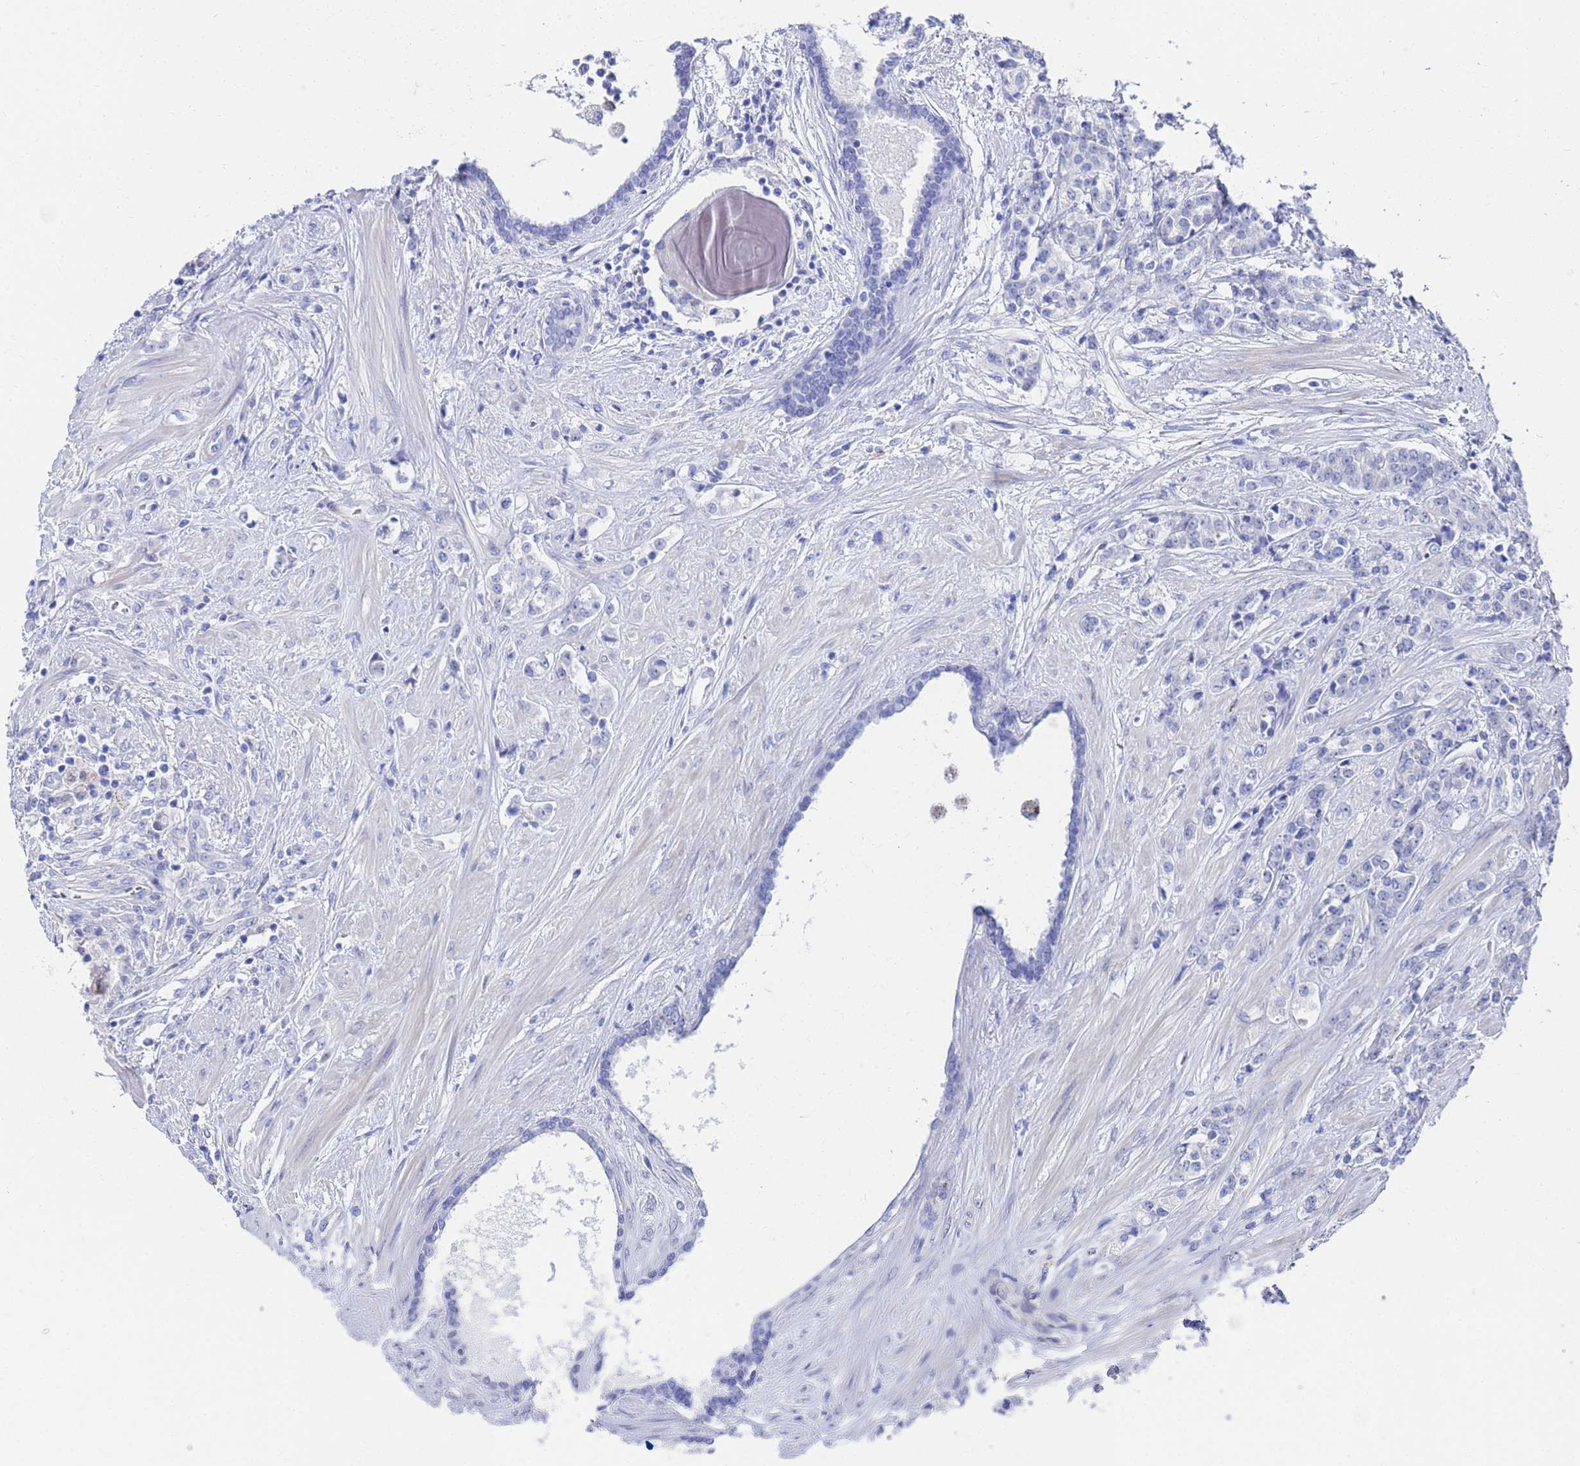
{"staining": {"intensity": "negative", "quantity": "none", "location": "none"}, "tissue": "prostate cancer", "cell_type": "Tumor cells", "image_type": "cancer", "snomed": [{"axis": "morphology", "description": "Adenocarcinoma, High grade"}, {"axis": "topography", "description": "Prostate"}], "caption": "Immunohistochemical staining of human adenocarcinoma (high-grade) (prostate) displays no significant expression in tumor cells.", "gene": "ZNF26", "patient": {"sex": "male", "age": 62}}